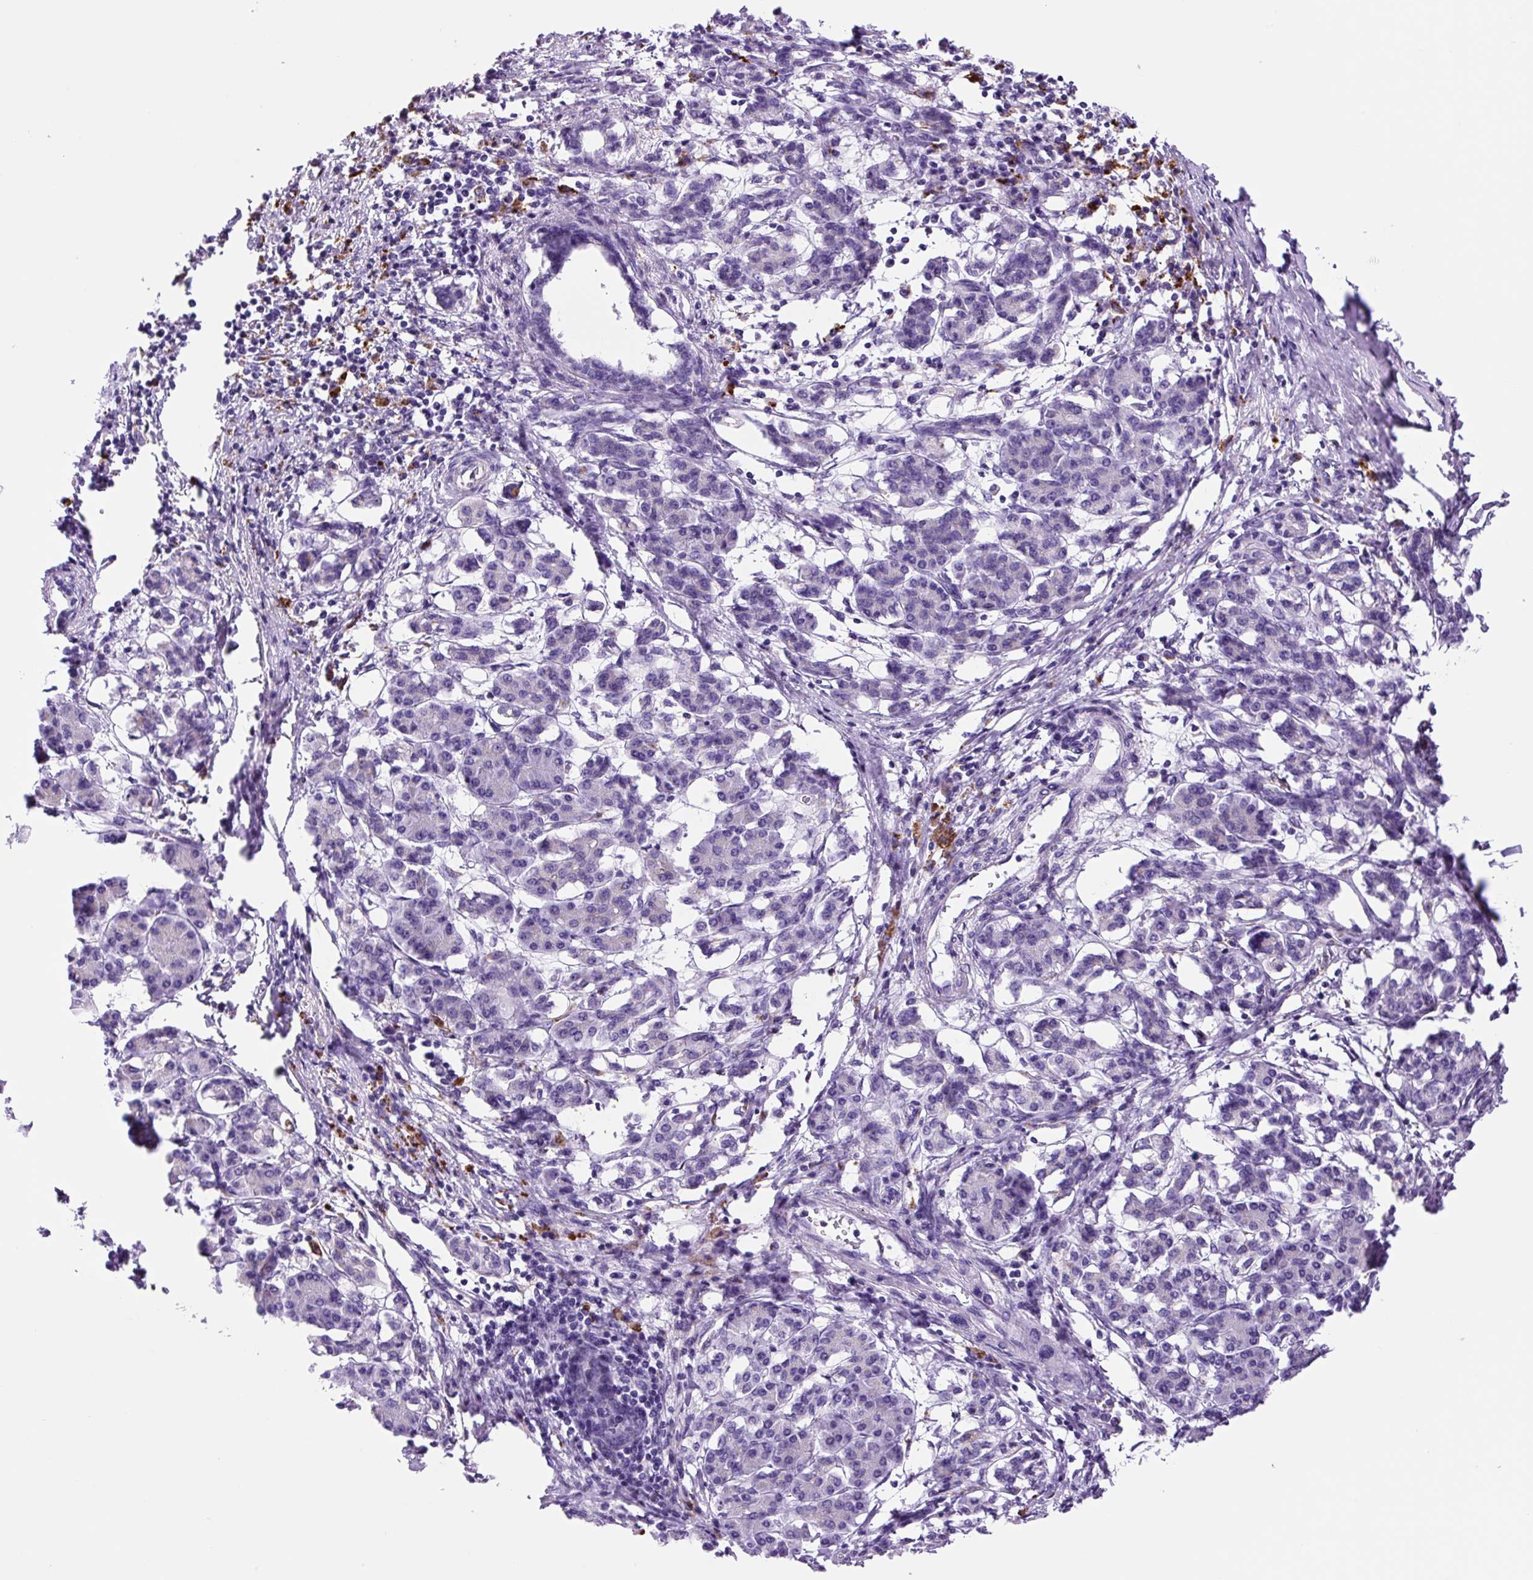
{"staining": {"intensity": "negative", "quantity": "none", "location": "none"}, "tissue": "pancreatic cancer", "cell_type": "Tumor cells", "image_type": "cancer", "snomed": [{"axis": "morphology", "description": "Adenocarcinoma, NOS"}, {"axis": "topography", "description": "Pancreas"}], "caption": "Tumor cells show no significant protein staining in pancreatic cancer.", "gene": "LCN10", "patient": {"sex": "female", "age": 55}}